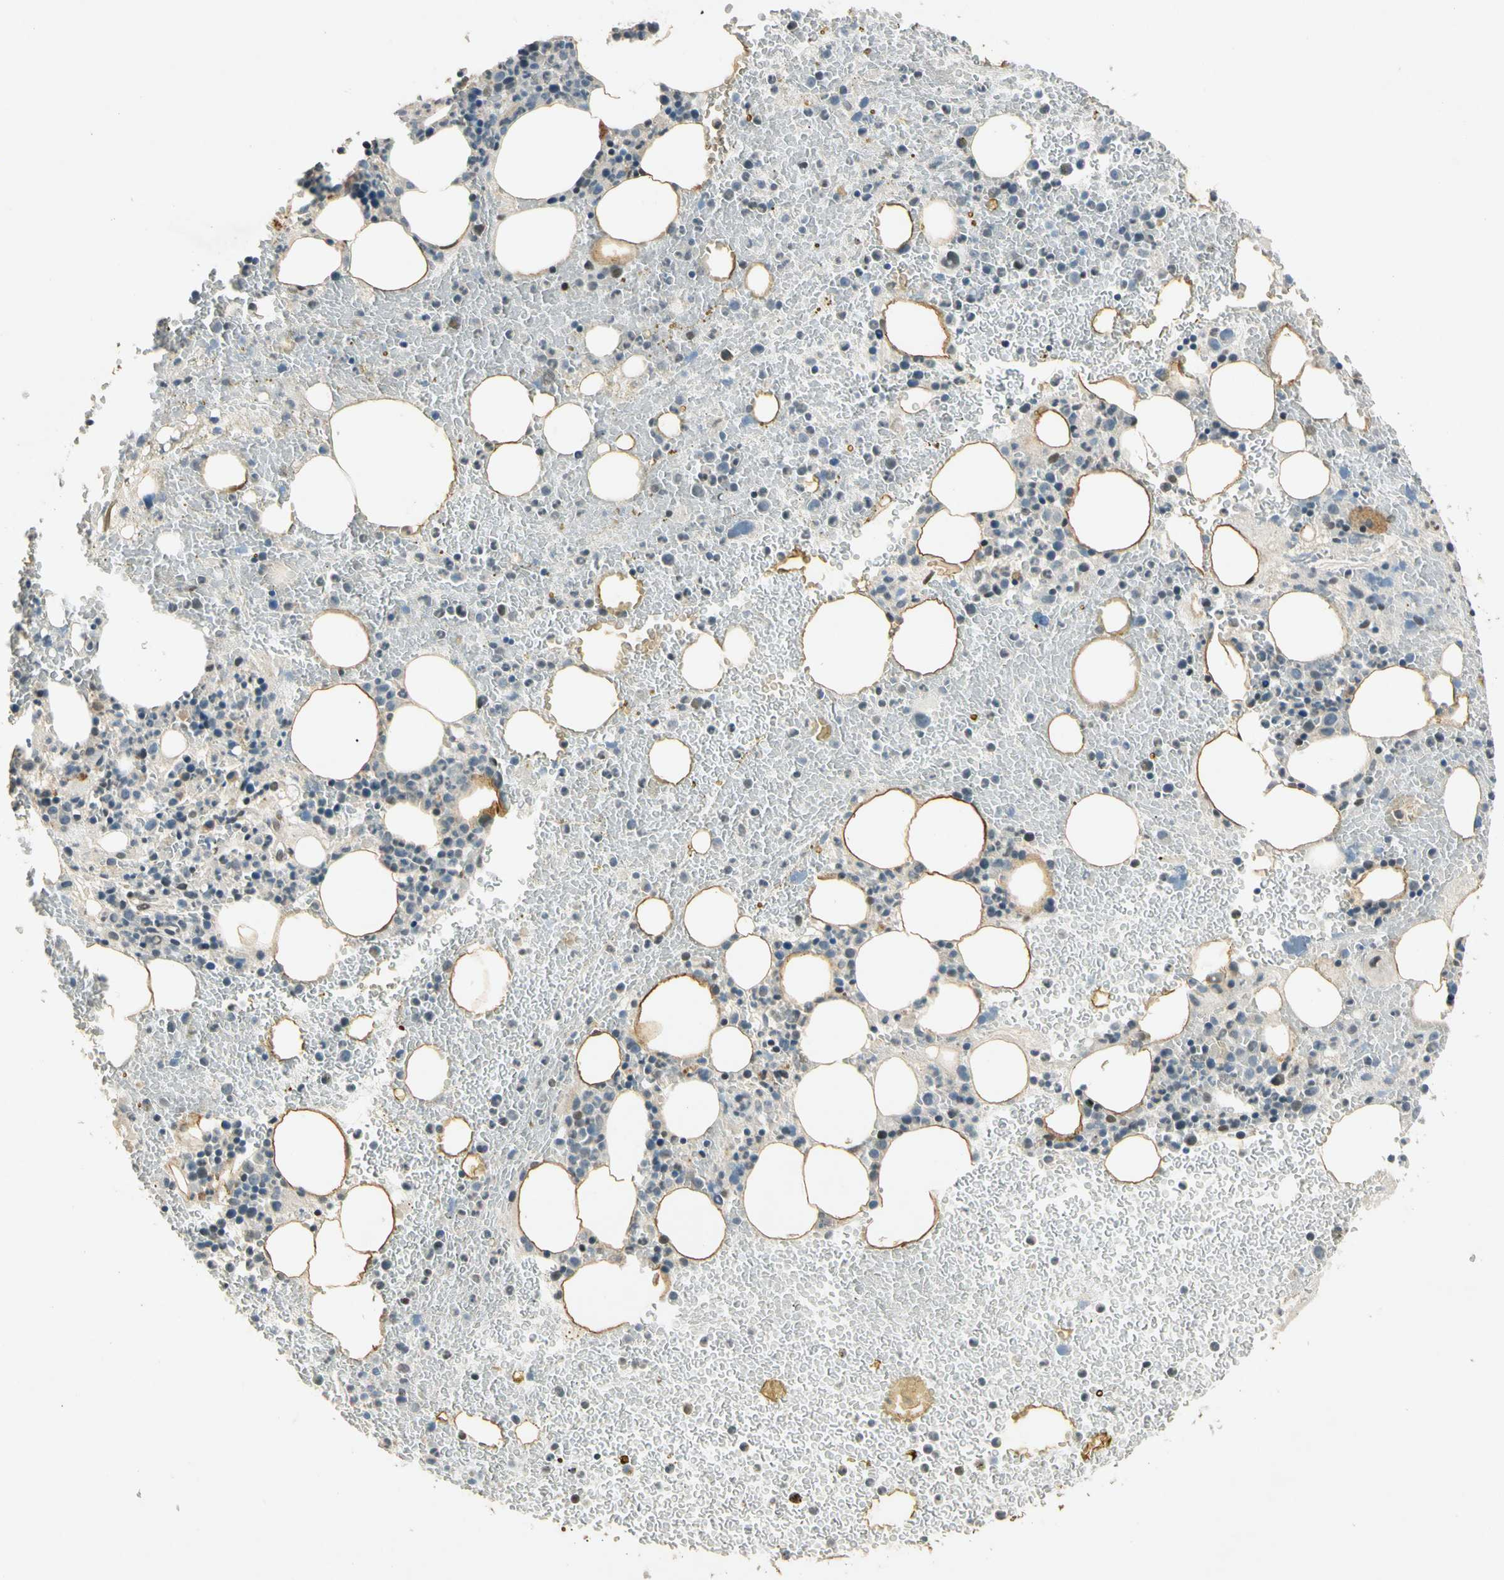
{"staining": {"intensity": "weak", "quantity": "<25%", "location": "cytoplasmic/membranous"}, "tissue": "bone marrow", "cell_type": "Hematopoietic cells", "image_type": "normal", "snomed": [{"axis": "morphology", "description": "Normal tissue, NOS"}, {"axis": "morphology", "description": "Inflammation, NOS"}, {"axis": "topography", "description": "Bone marrow"}], "caption": "This image is of benign bone marrow stained with IHC to label a protein in brown with the nuclei are counter-stained blue. There is no expression in hematopoietic cells.", "gene": "ZBTB4", "patient": {"sex": "female", "age": 54}}